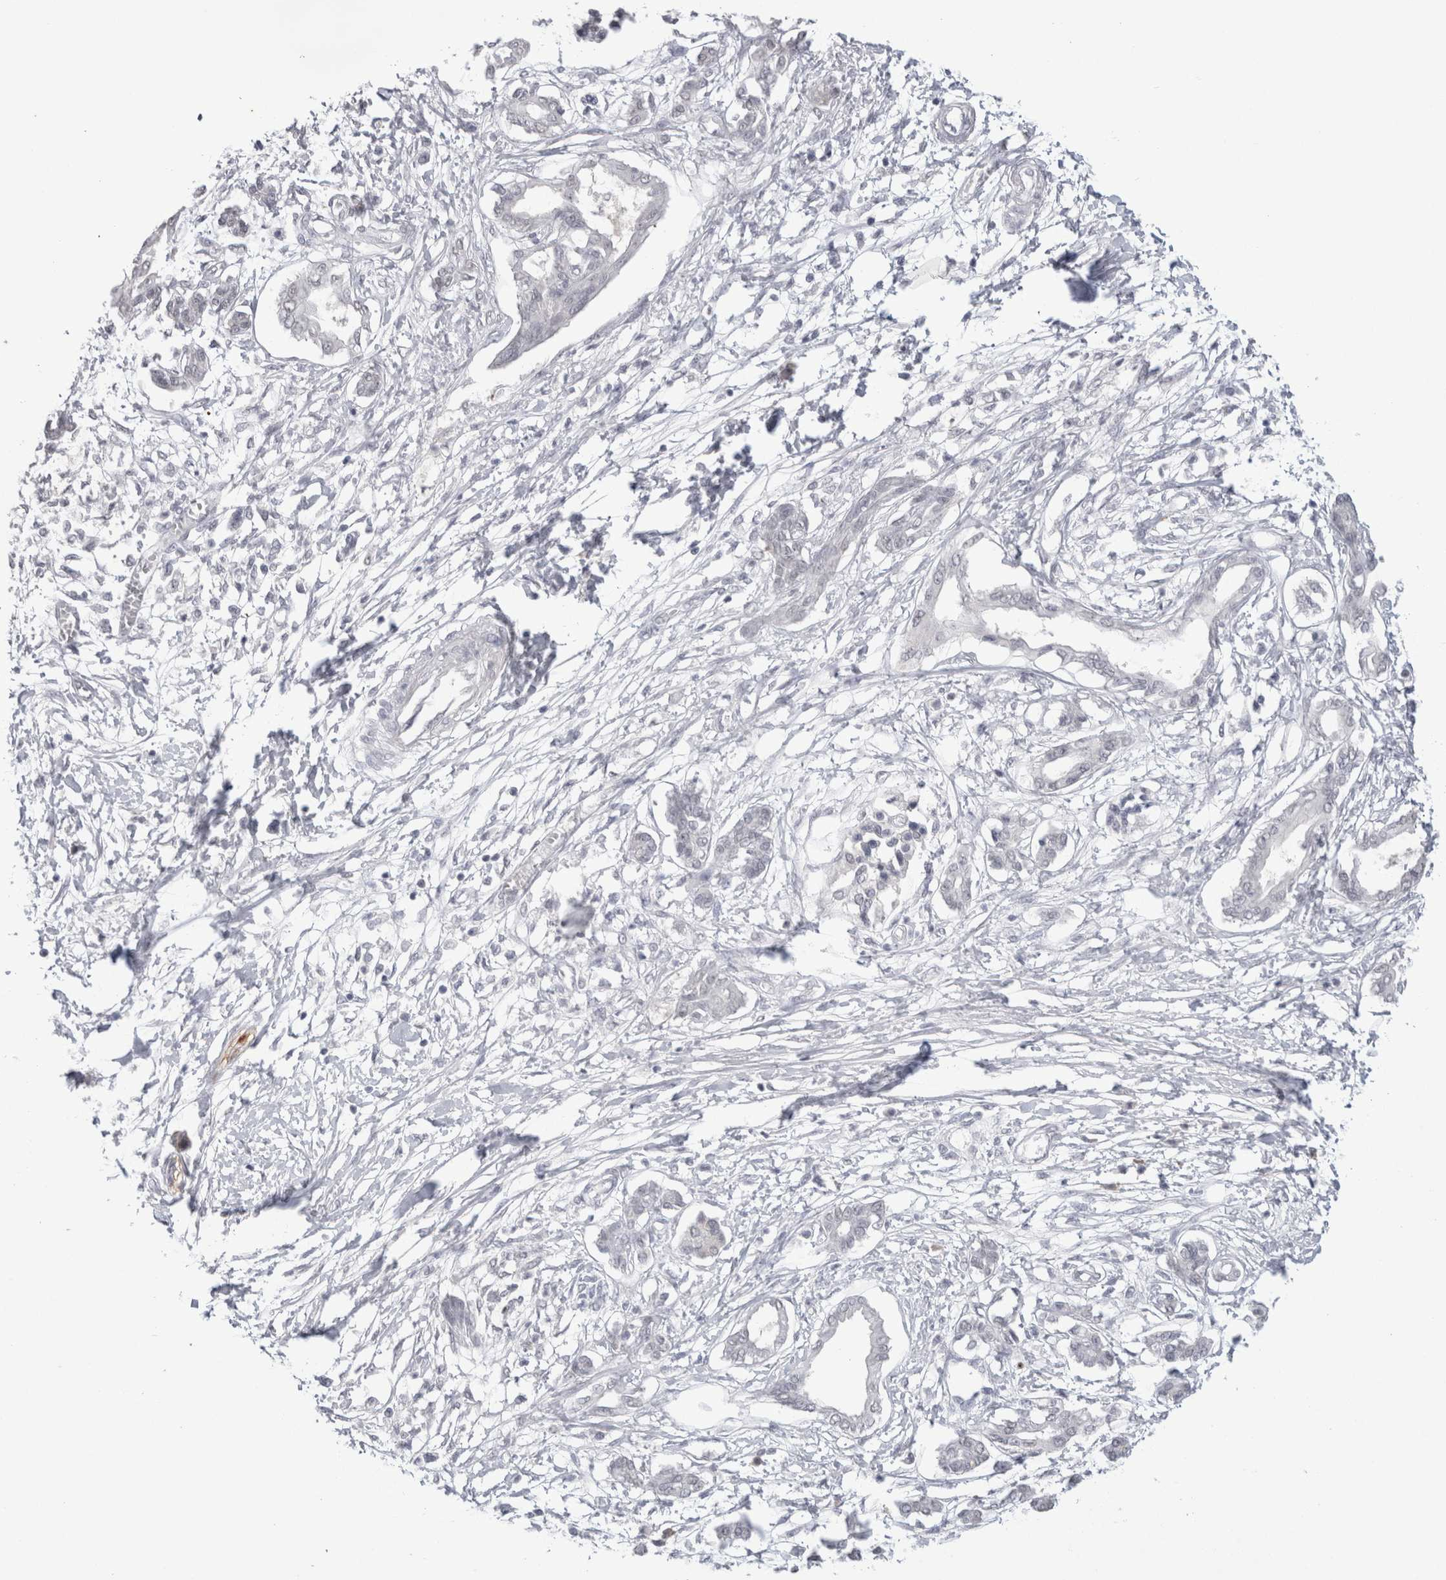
{"staining": {"intensity": "negative", "quantity": "none", "location": "none"}, "tissue": "pancreatic cancer", "cell_type": "Tumor cells", "image_type": "cancer", "snomed": [{"axis": "morphology", "description": "Adenocarcinoma, NOS"}, {"axis": "topography", "description": "Pancreas"}], "caption": "Tumor cells show no significant positivity in pancreatic cancer.", "gene": "CADM3", "patient": {"sex": "male", "age": 56}}